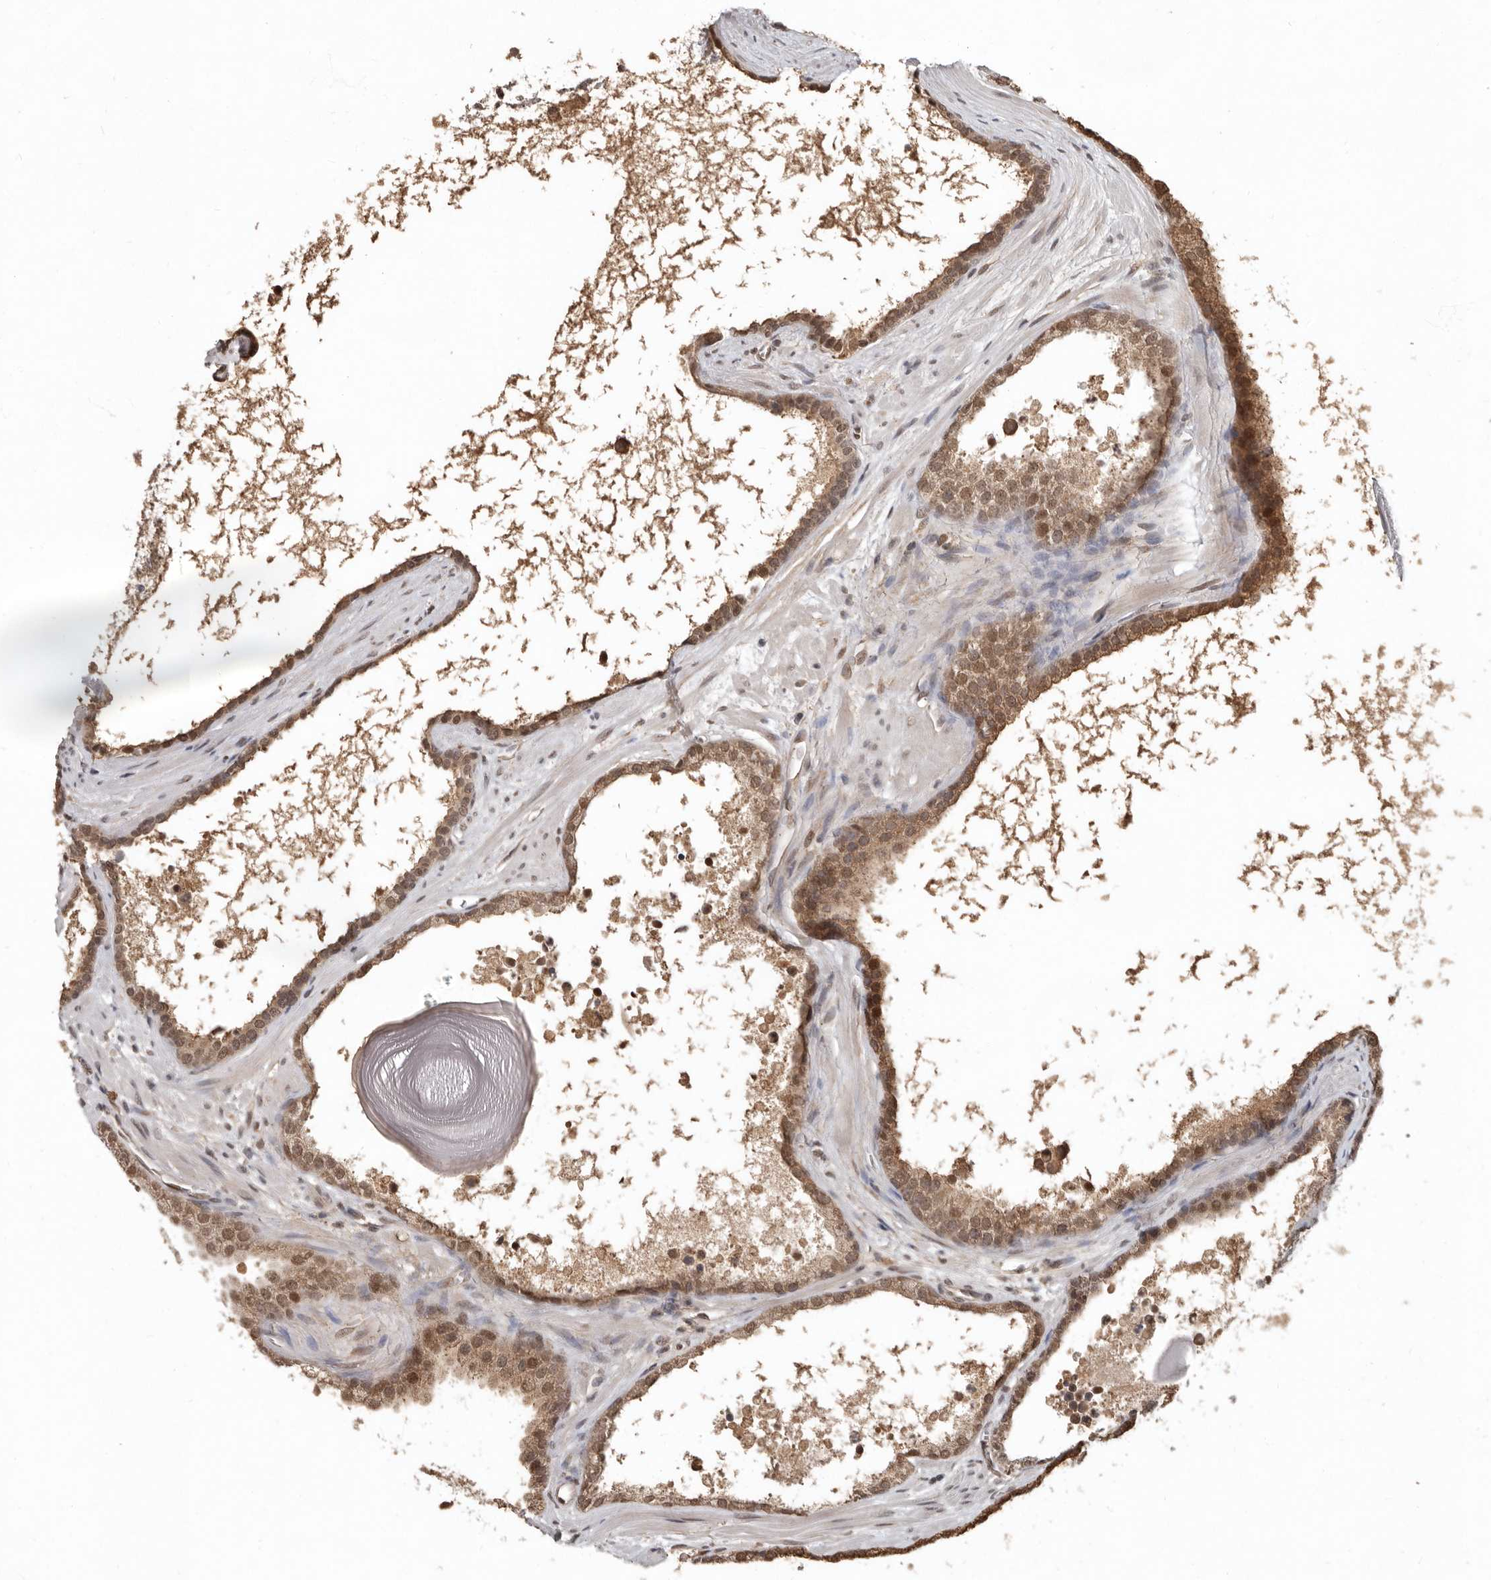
{"staining": {"intensity": "moderate", "quantity": ">75%", "location": "cytoplasmic/membranous,nuclear"}, "tissue": "prostate cancer", "cell_type": "Tumor cells", "image_type": "cancer", "snomed": [{"axis": "morphology", "description": "Adenocarcinoma, High grade"}, {"axis": "topography", "description": "Prostate"}], "caption": "Prostate cancer was stained to show a protein in brown. There is medium levels of moderate cytoplasmic/membranous and nuclear staining in about >75% of tumor cells.", "gene": "LRGUK", "patient": {"sex": "male", "age": 62}}